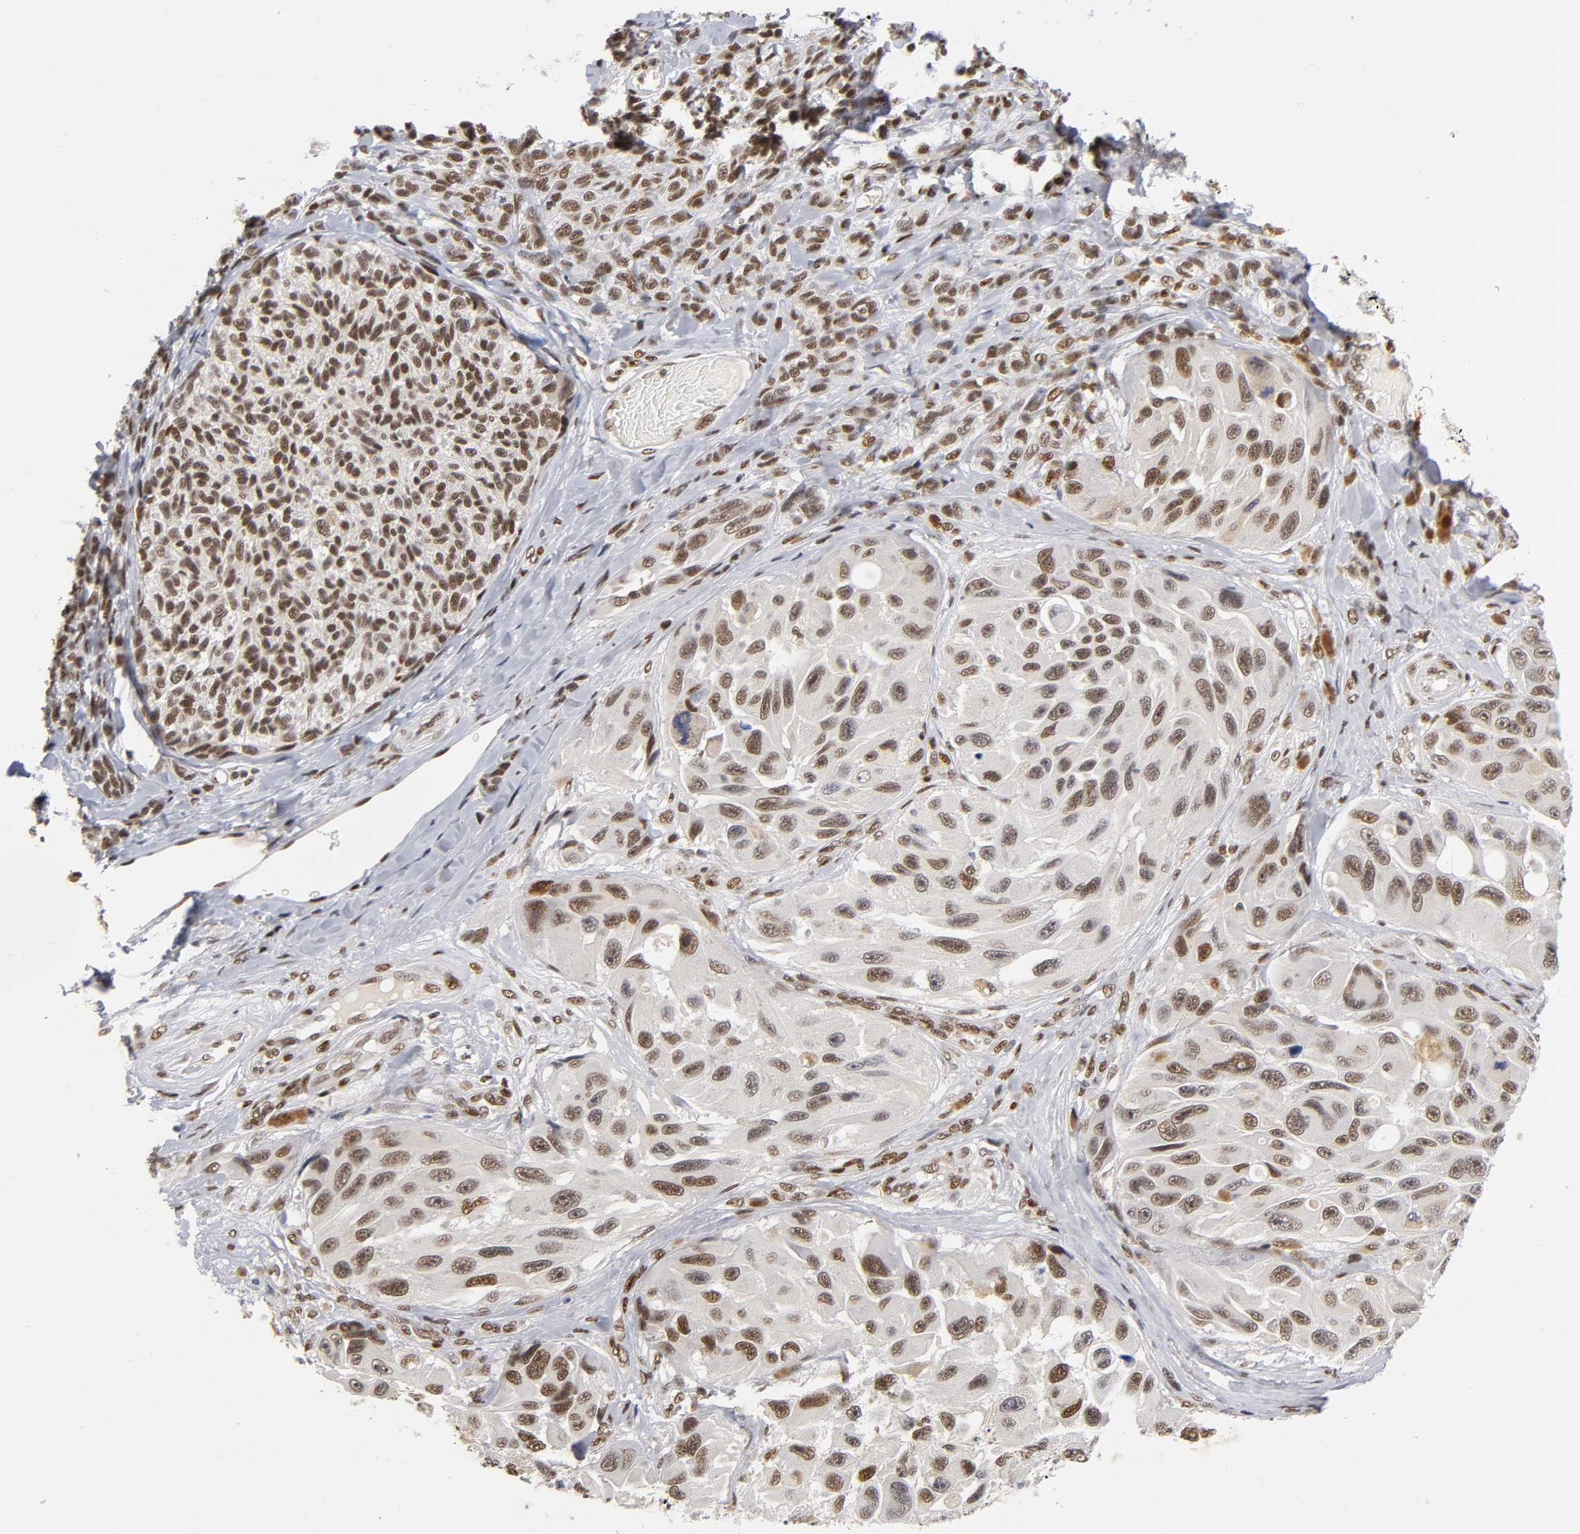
{"staining": {"intensity": "strong", "quantity": ">75%", "location": "nuclear"}, "tissue": "melanoma", "cell_type": "Tumor cells", "image_type": "cancer", "snomed": [{"axis": "morphology", "description": "Malignant melanoma, NOS"}, {"axis": "topography", "description": "Skin"}], "caption": "Immunohistochemistry image of human malignant melanoma stained for a protein (brown), which shows high levels of strong nuclear expression in about >75% of tumor cells.", "gene": "NR3C1", "patient": {"sex": "female", "age": 73}}